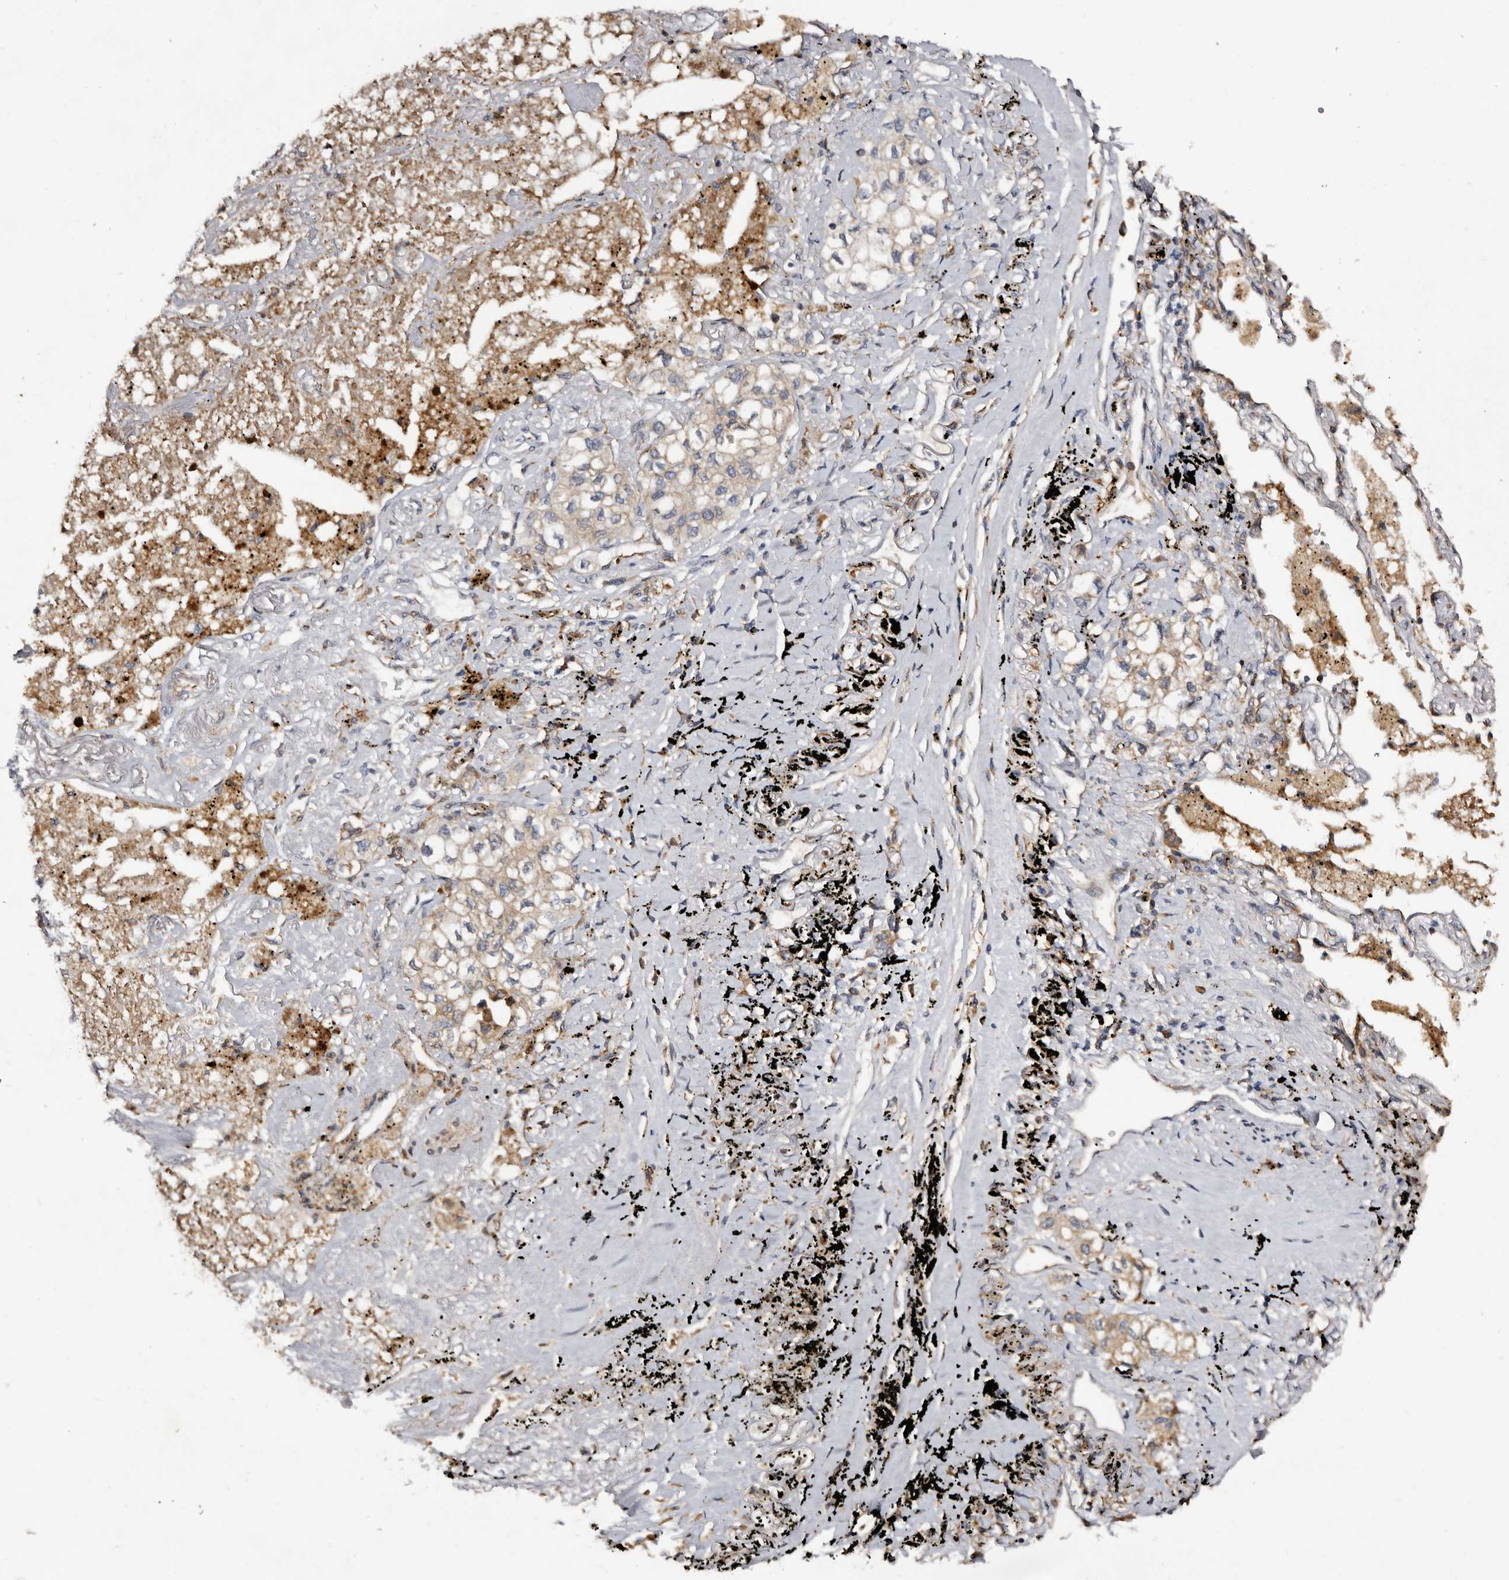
{"staining": {"intensity": "weak", "quantity": ">75%", "location": "cytoplasmic/membranous"}, "tissue": "lung cancer", "cell_type": "Tumor cells", "image_type": "cancer", "snomed": [{"axis": "morphology", "description": "Adenocarcinoma, NOS"}, {"axis": "topography", "description": "Lung"}], "caption": "DAB (3,3'-diaminobenzidine) immunohistochemical staining of lung cancer (adenocarcinoma) displays weak cytoplasmic/membranous protein expression in about >75% of tumor cells. The staining was performed using DAB to visualize the protein expression in brown, while the nuclei were stained in blue with hematoxylin (Magnification: 20x).", "gene": "INKA2", "patient": {"sex": "male", "age": 63}}